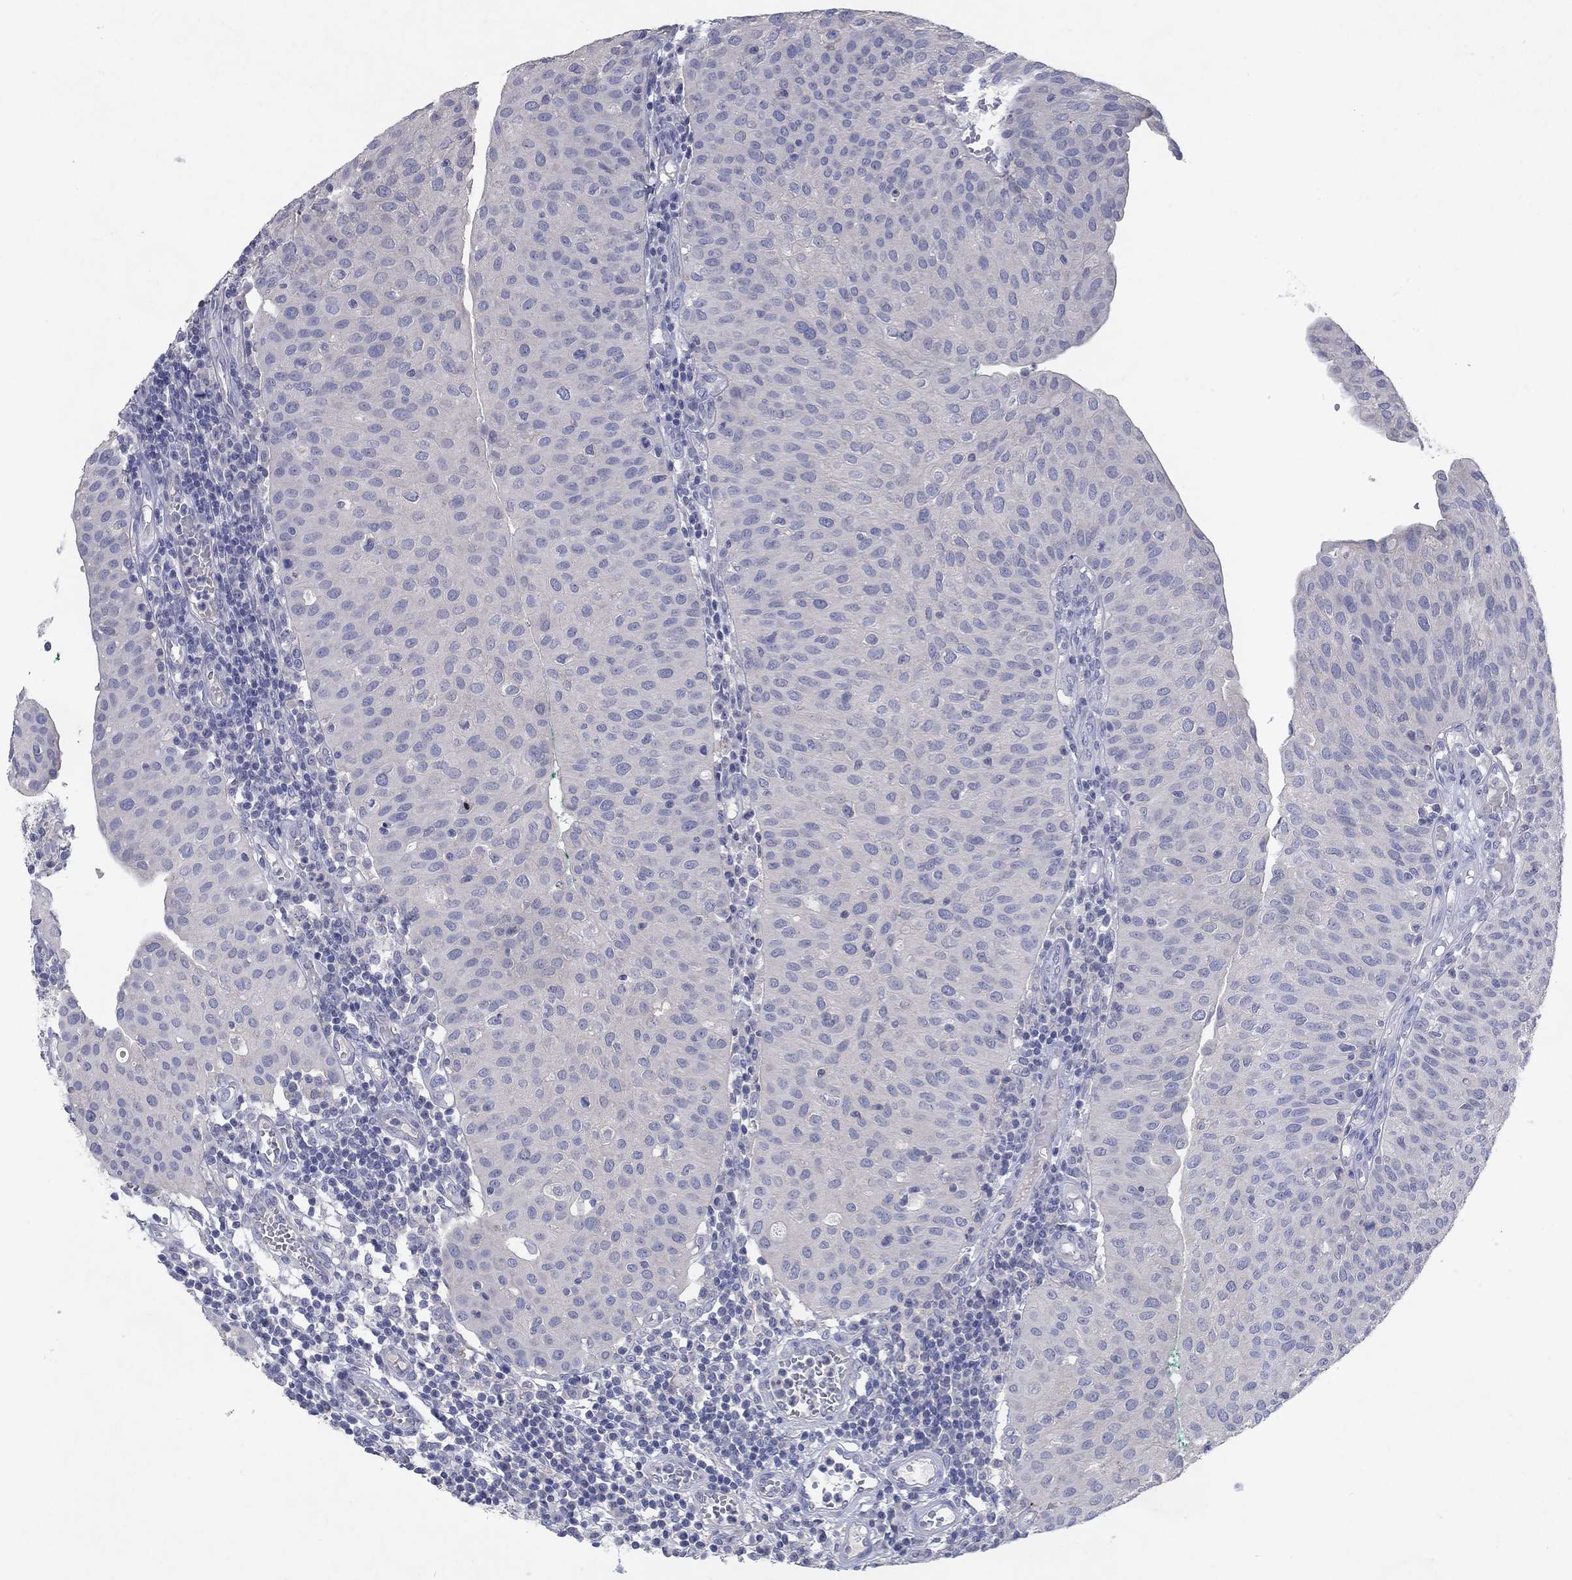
{"staining": {"intensity": "negative", "quantity": "none", "location": "none"}, "tissue": "urothelial cancer", "cell_type": "Tumor cells", "image_type": "cancer", "snomed": [{"axis": "morphology", "description": "Urothelial carcinoma, Low grade"}, {"axis": "topography", "description": "Urinary bladder"}], "caption": "IHC photomicrograph of urothelial carcinoma (low-grade) stained for a protein (brown), which demonstrates no expression in tumor cells. (Immunohistochemistry, brightfield microscopy, high magnification).", "gene": "KRT40", "patient": {"sex": "male", "age": 54}}